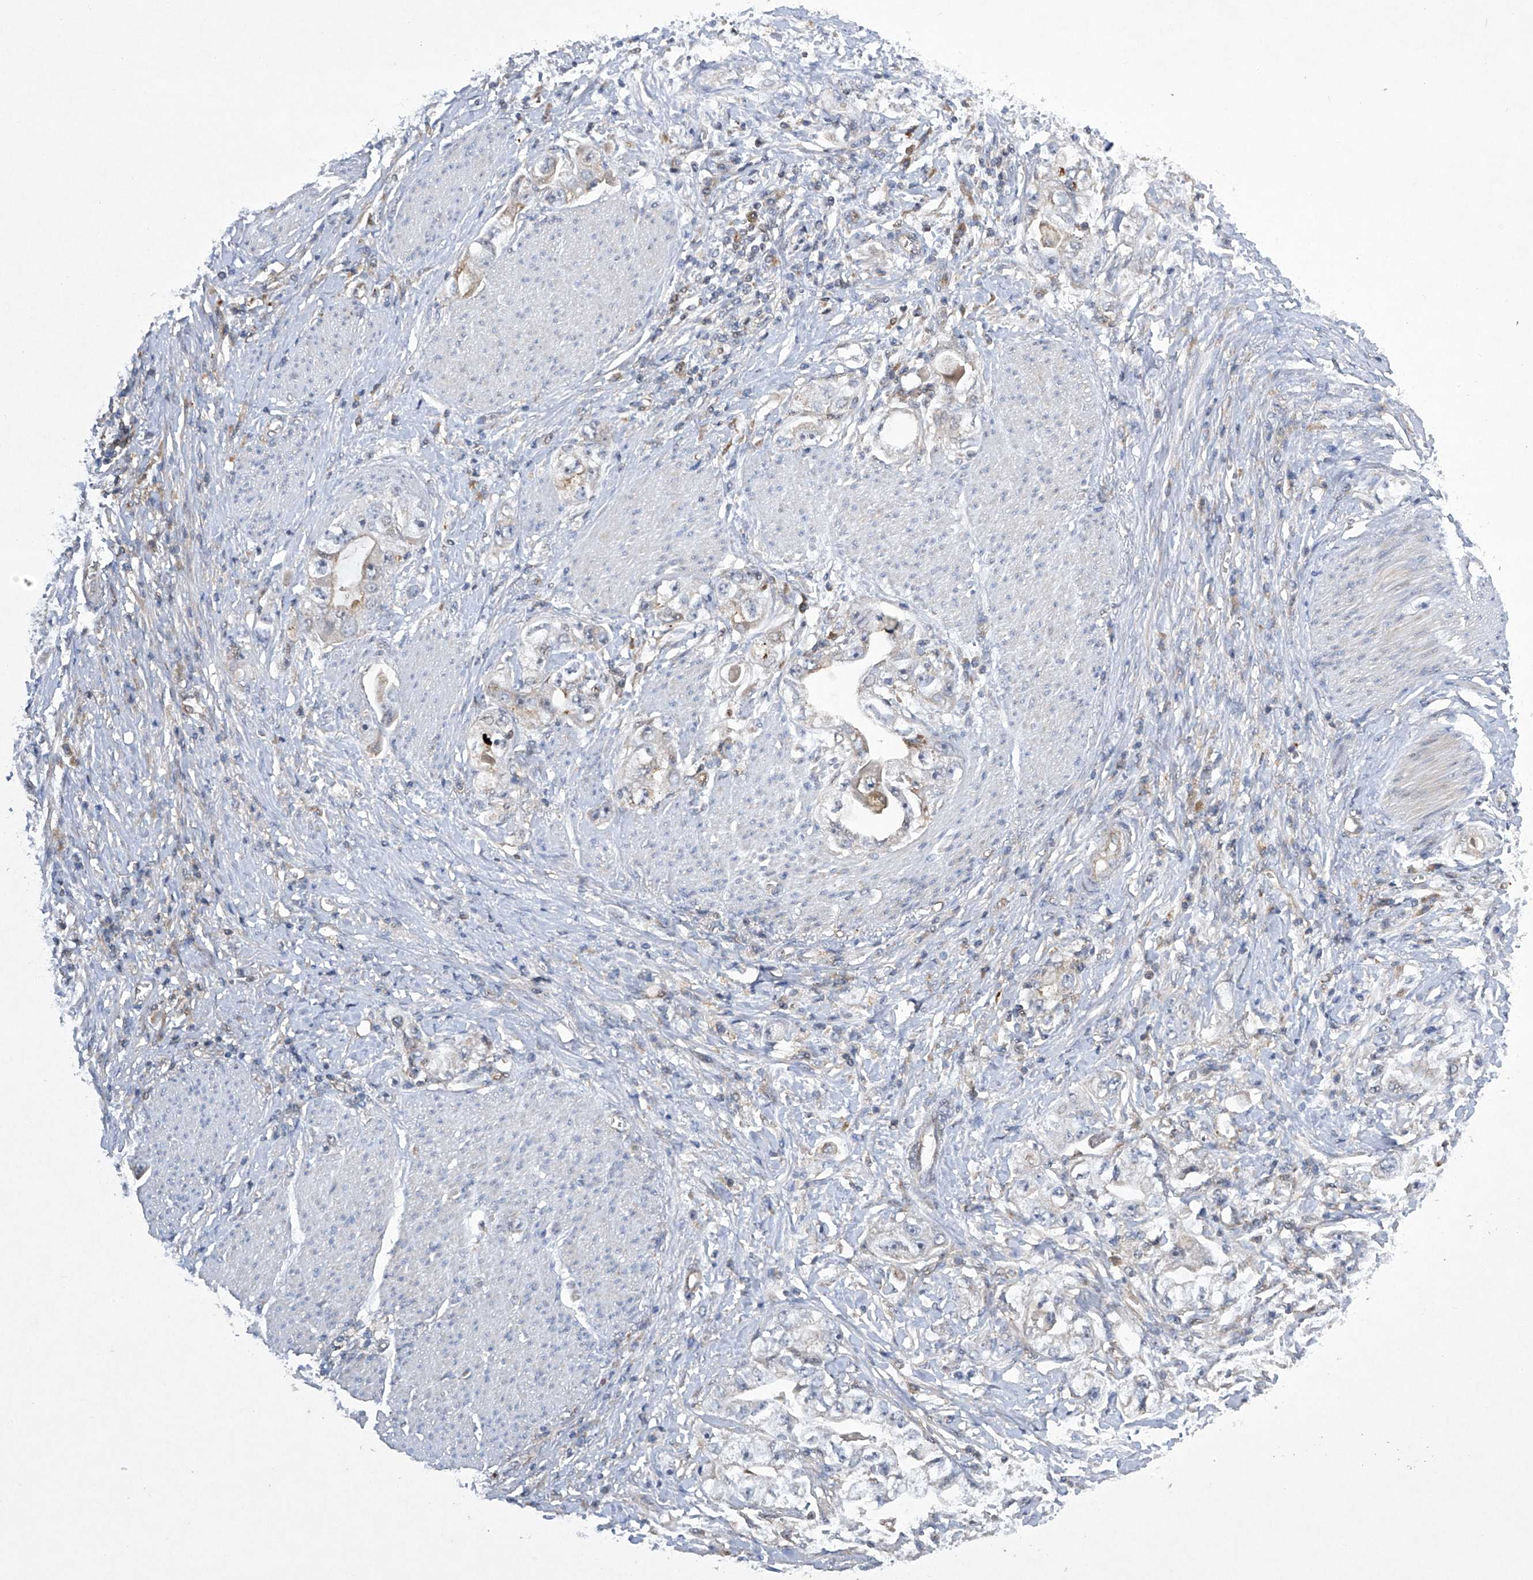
{"staining": {"intensity": "negative", "quantity": "none", "location": "none"}, "tissue": "stomach cancer", "cell_type": "Tumor cells", "image_type": "cancer", "snomed": [{"axis": "morphology", "description": "Adenocarcinoma, NOS"}, {"axis": "topography", "description": "Stomach, lower"}], "caption": "IHC histopathology image of human stomach cancer (adenocarcinoma) stained for a protein (brown), which displays no positivity in tumor cells.", "gene": "CISH", "patient": {"sex": "female", "age": 93}}